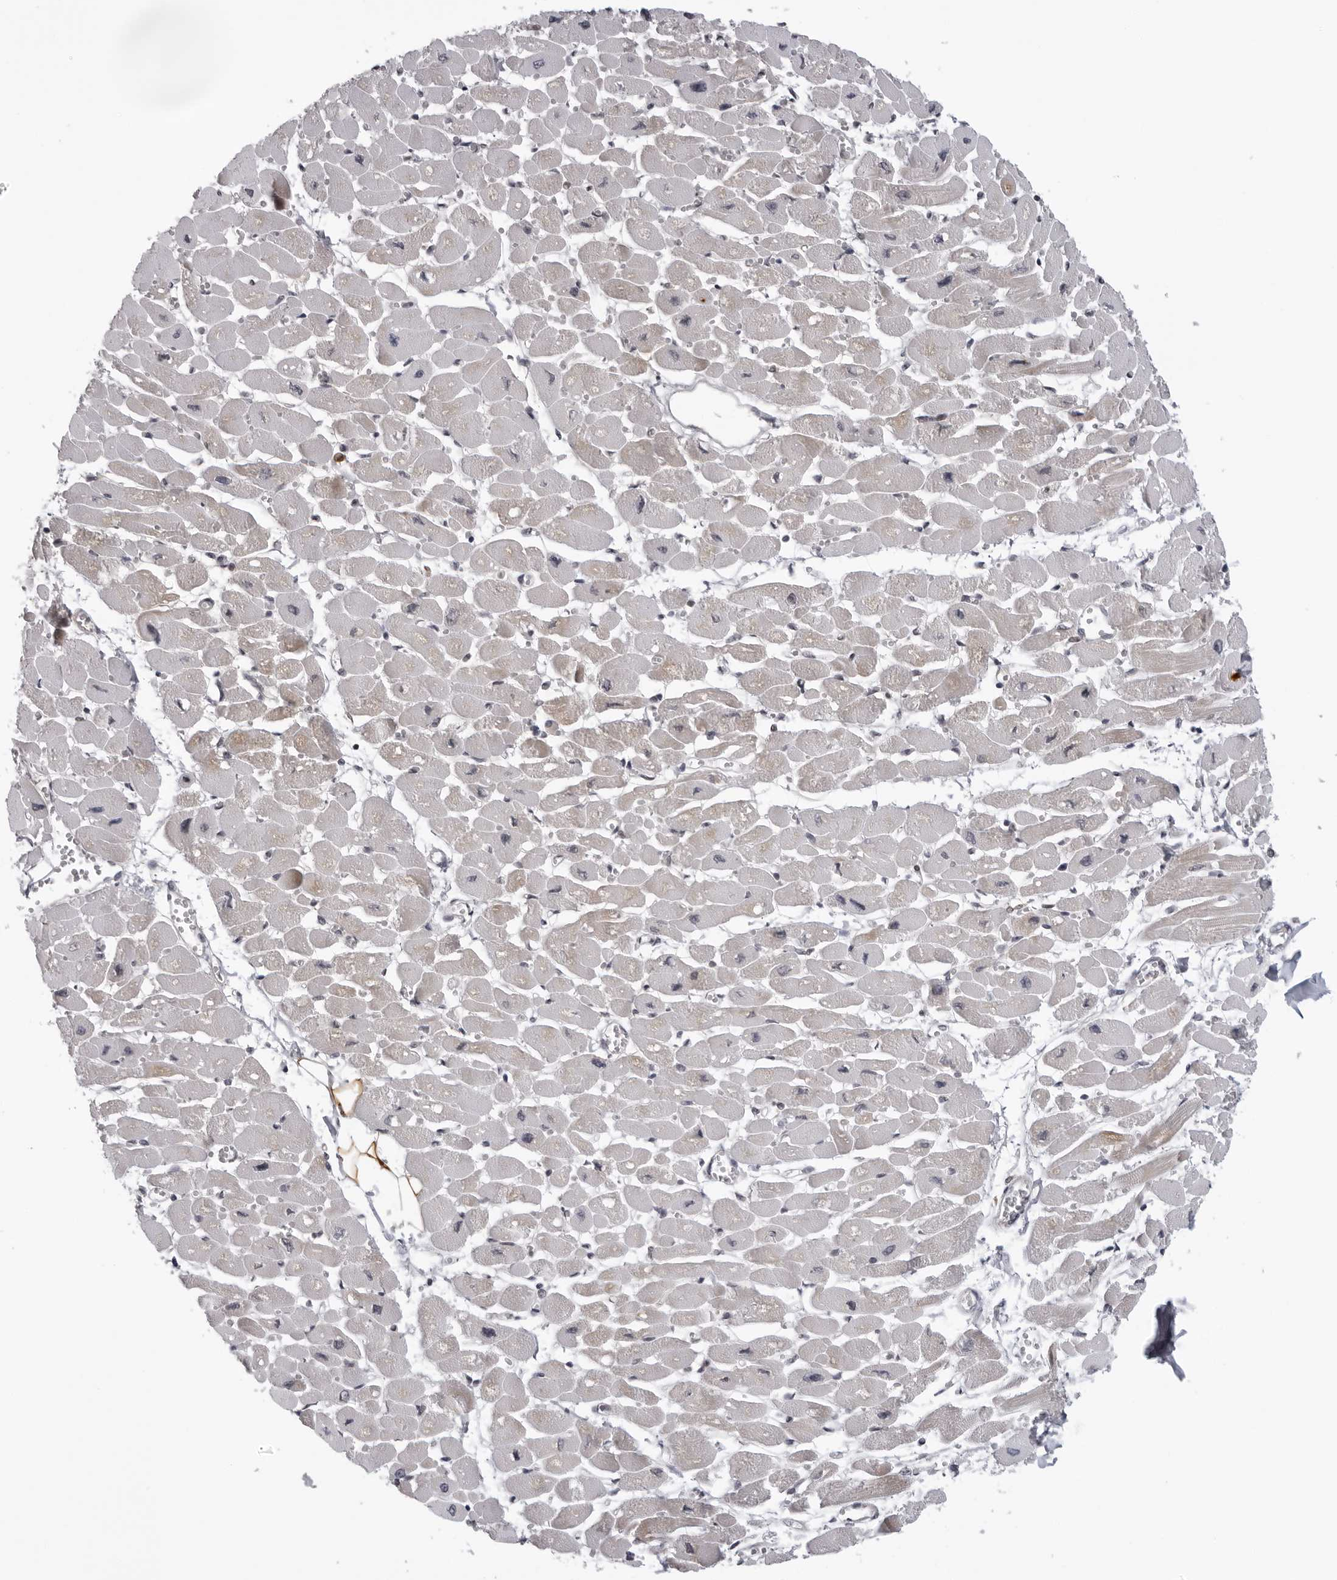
{"staining": {"intensity": "moderate", "quantity": "25%-75%", "location": "cytoplasmic/membranous"}, "tissue": "heart muscle", "cell_type": "Cardiomyocytes", "image_type": "normal", "snomed": [{"axis": "morphology", "description": "Normal tissue, NOS"}, {"axis": "topography", "description": "Heart"}], "caption": "Cardiomyocytes show medium levels of moderate cytoplasmic/membranous positivity in about 25%-75% of cells in unremarkable human heart muscle.", "gene": "MRPS15", "patient": {"sex": "female", "age": 54}}